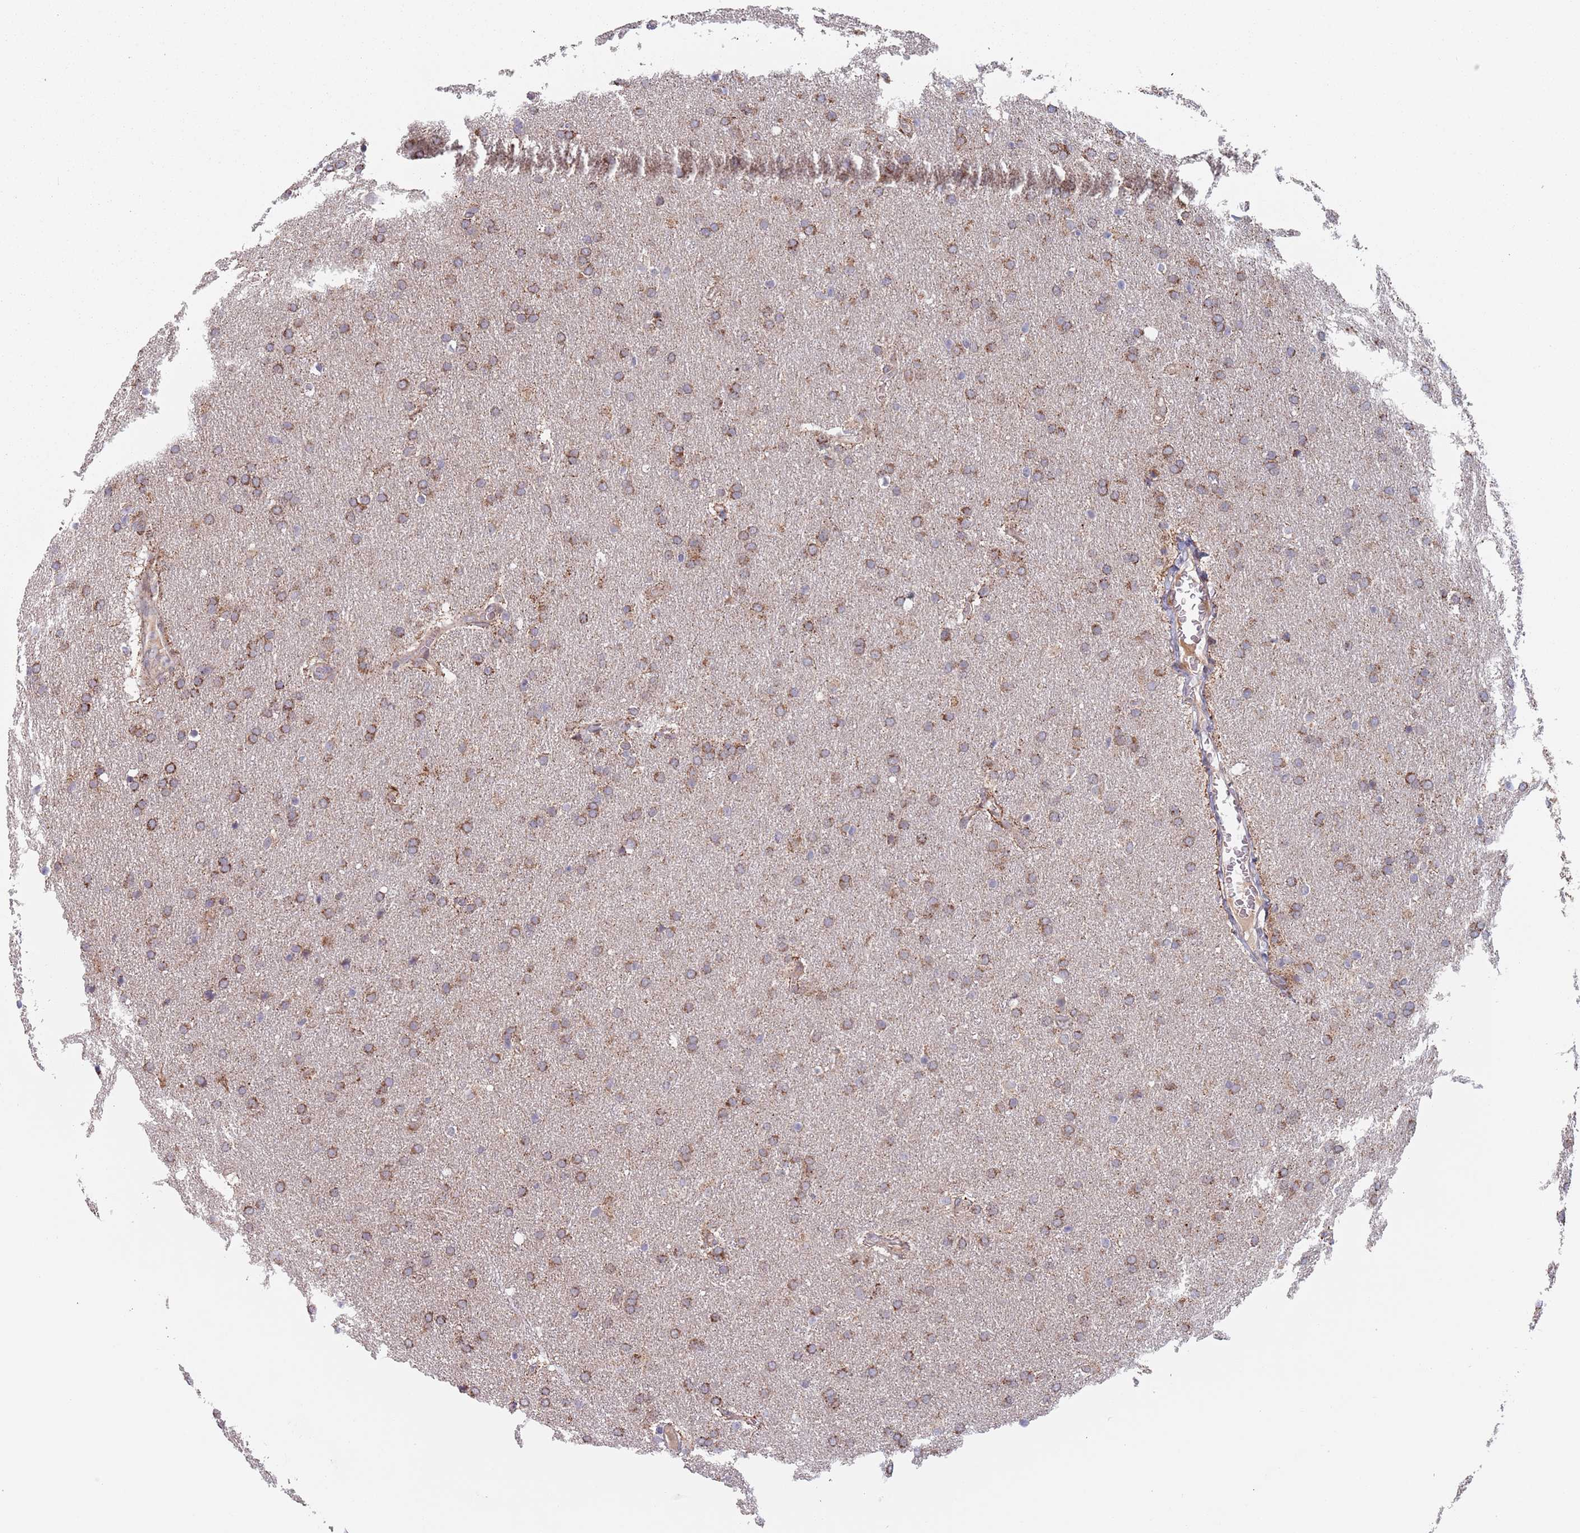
{"staining": {"intensity": "moderate", "quantity": ">75%", "location": "cytoplasmic/membranous"}, "tissue": "glioma", "cell_type": "Tumor cells", "image_type": "cancer", "snomed": [{"axis": "morphology", "description": "Glioma, malignant, Low grade"}, {"axis": "topography", "description": "Brain"}], "caption": "Immunohistochemistry (DAB (3,3'-diaminobenzidine)) staining of human malignant low-grade glioma exhibits moderate cytoplasmic/membranous protein staining in approximately >75% of tumor cells.", "gene": "ZNF140", "patient": {"sex": "female", "age": 32}}